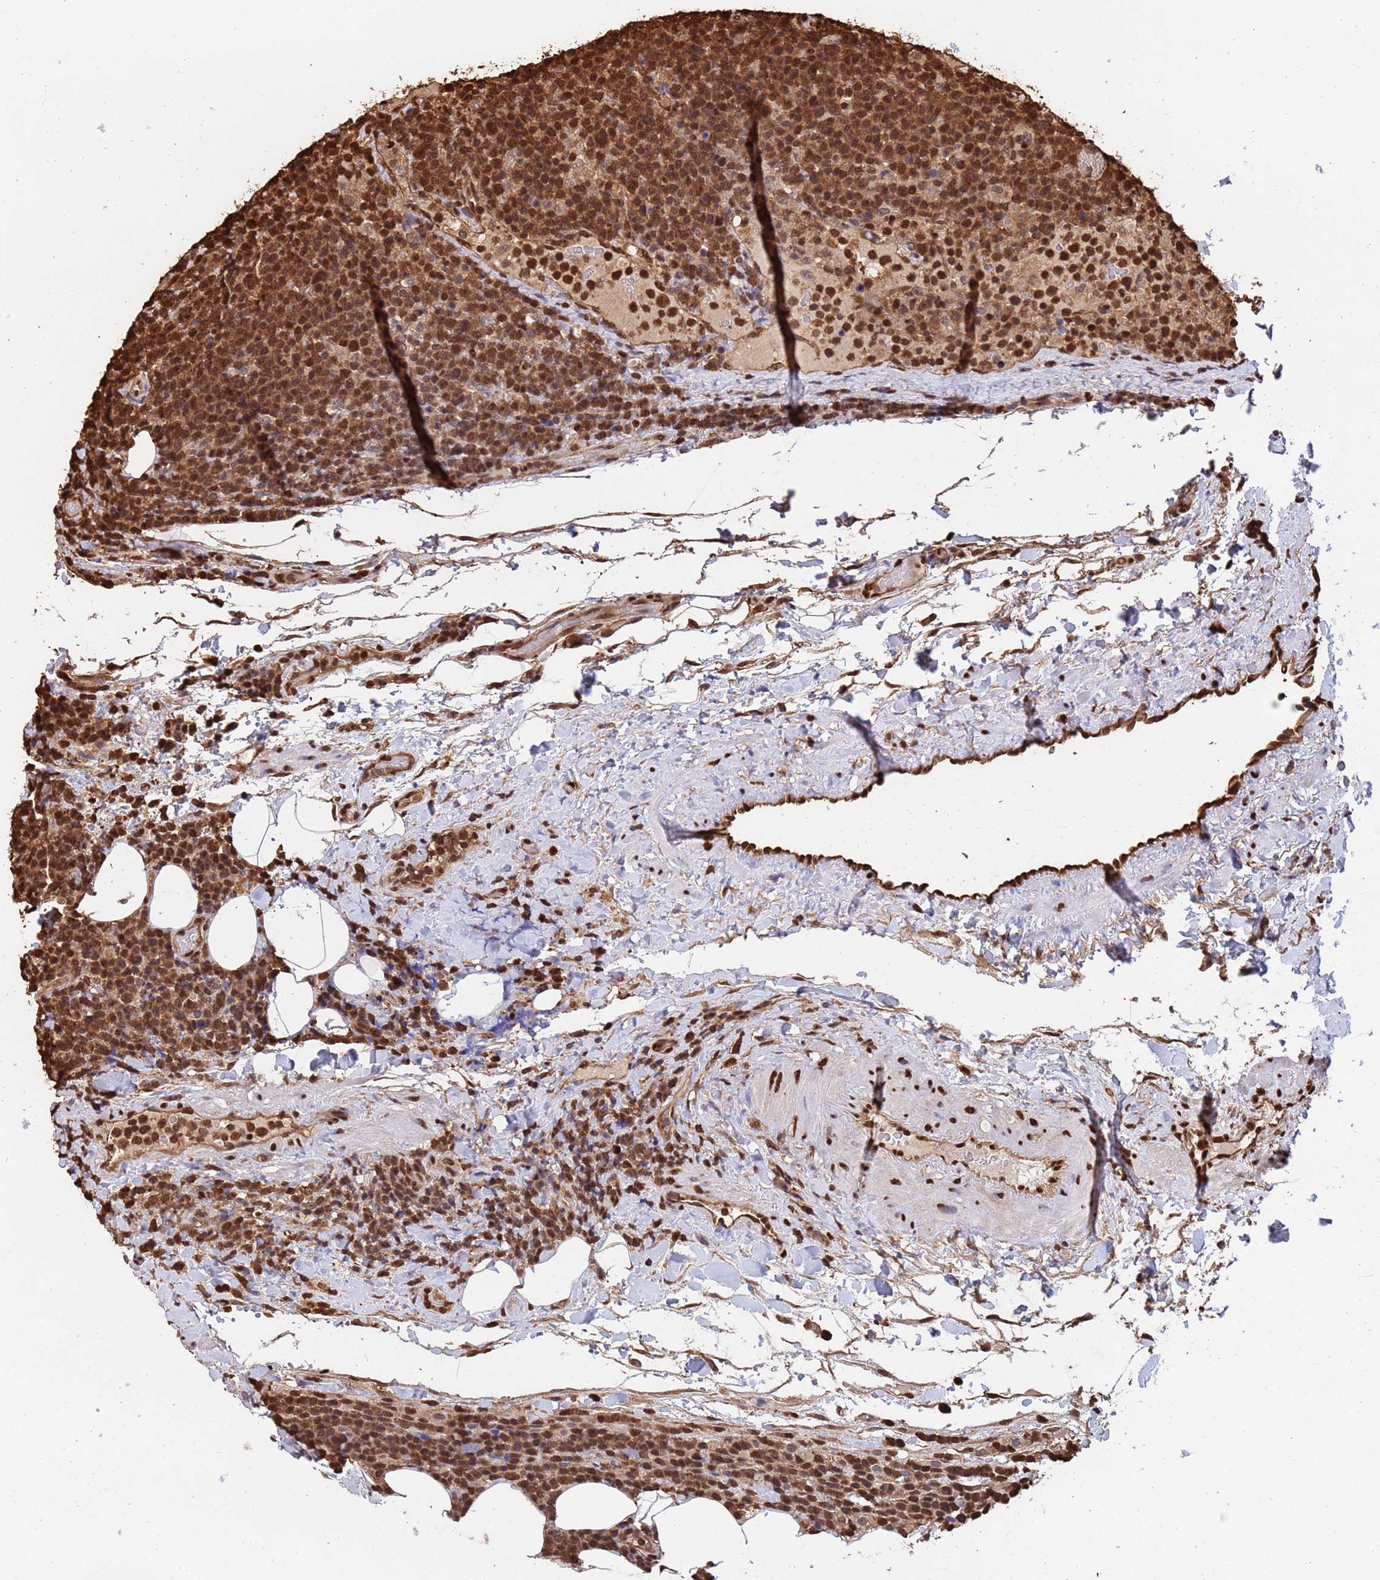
{"staining": {"intensity": "moderate", "quantity": ">75%", "location": "cytoplasmic/membranous,nuclear"}, "tissue": "lymphoma", "cell_type": "Tumor cells", "image_type": "cancer", "snomed": [{"axis": "morphology", "description": "Malignant lymphoma, non-Hodgkin's type, High grade"}, {"axis": "topography", "description": "Lymph node"}], "caption": "Immunohistochemical staining of human lymphoma displays moderate cytoplasmic/membranous and nuclear protein staining in approximately >75% of tumor cells. Immunohistochemistry stains the protein in brown and the nuclei are stained blue.", "gene": "SUMO4", "patient": {"sex": "male", "age": 61}}